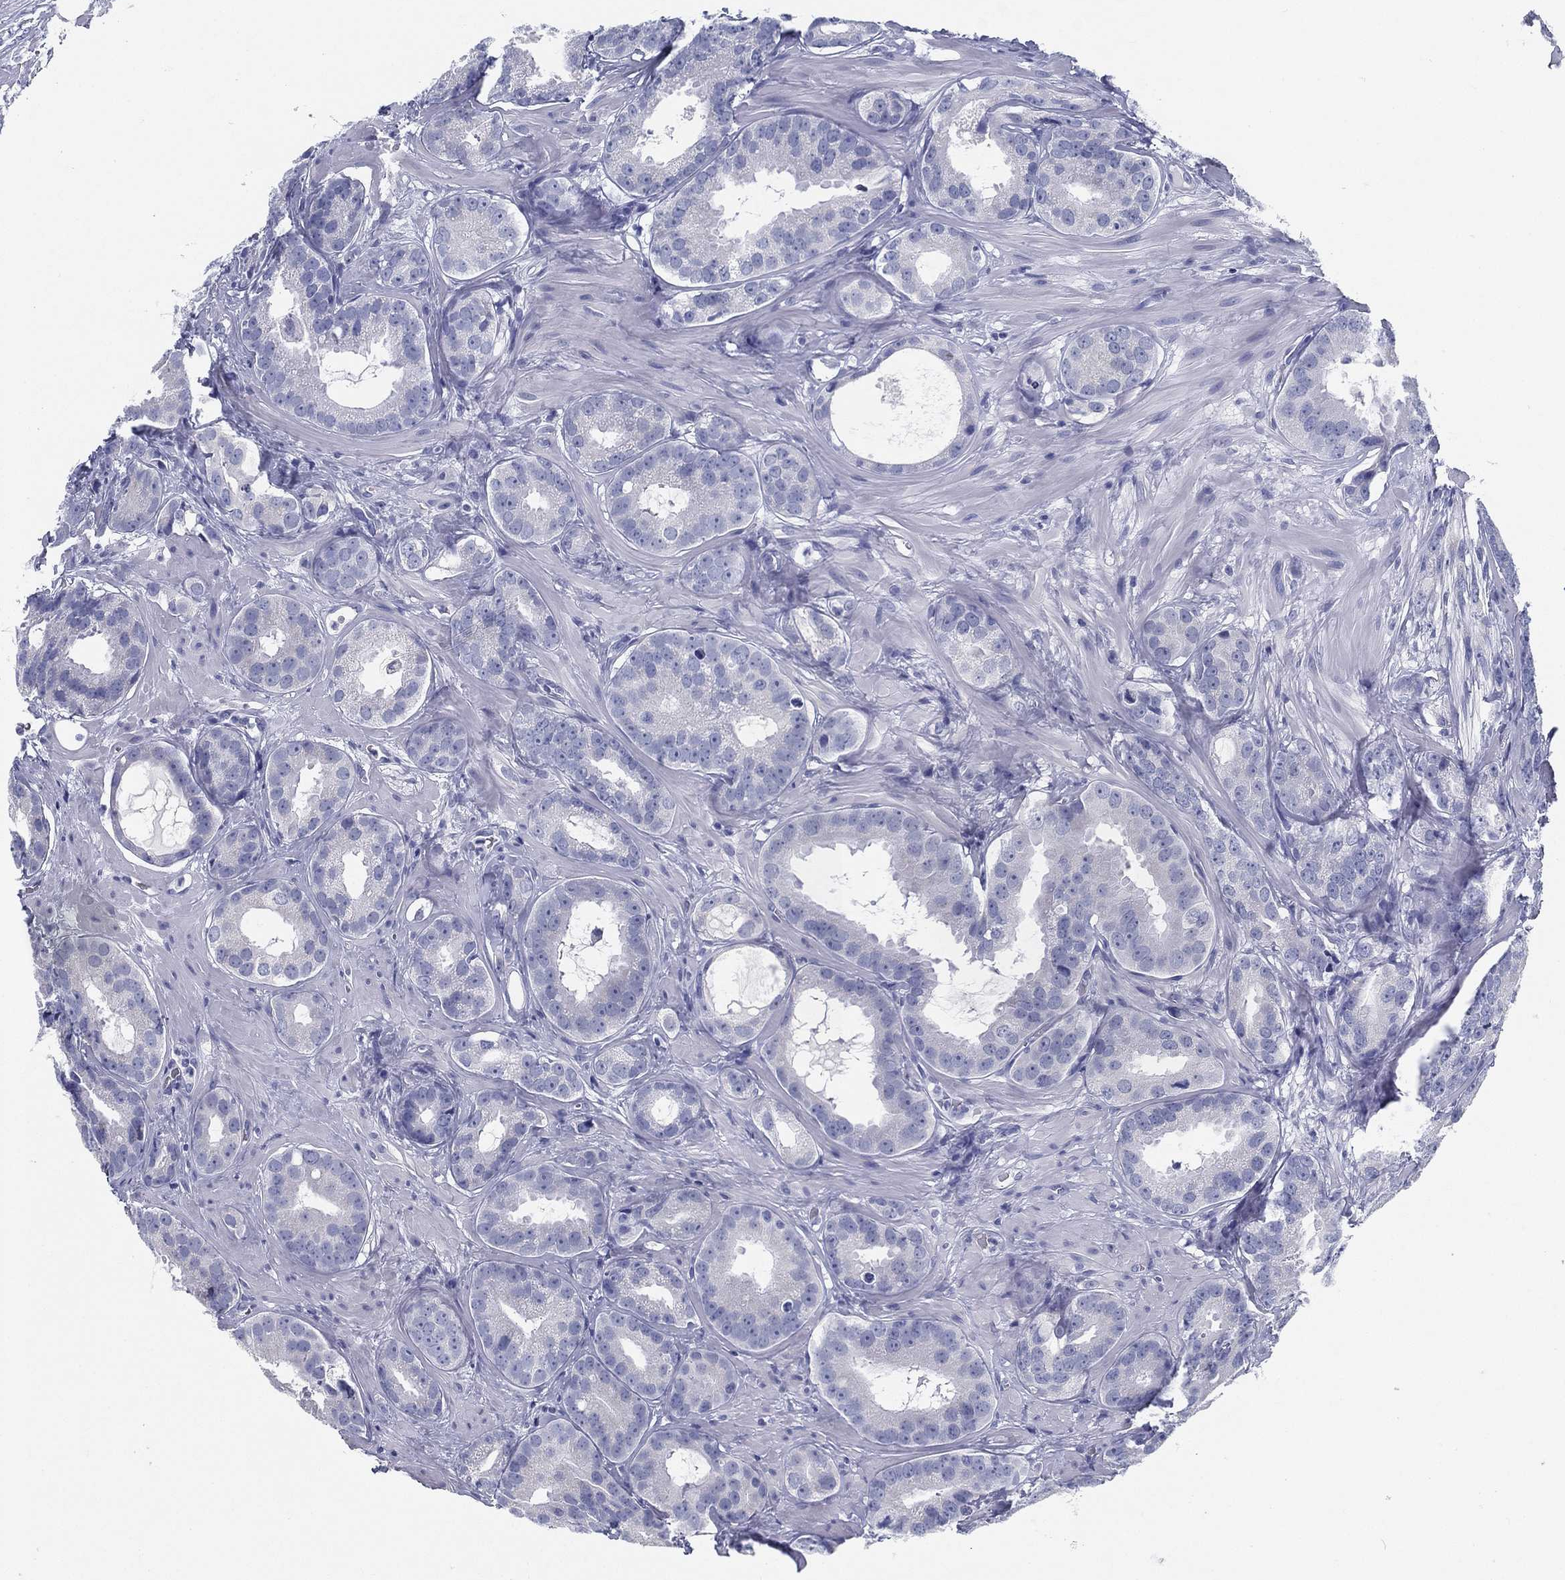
{"staining": {"intensity": "negative", "quantity": "none", "location": "none"}, "tissue": "prostate cancer", "cell_type": "Tumor cells", "image_type": "cancer", "snomed": [{"axis": "morphology", "description": "Adenocarcinoma, NOS"}, {"axis": "topography", "description": "Prostate"}], "caption": "This is an immunohistochemistry (IHC) image of human adenocarcinoma (prostate). There is no staining in tumor cells.", "gene": "ATP1B2", "patient": {"sex": "male", "age": 69}}